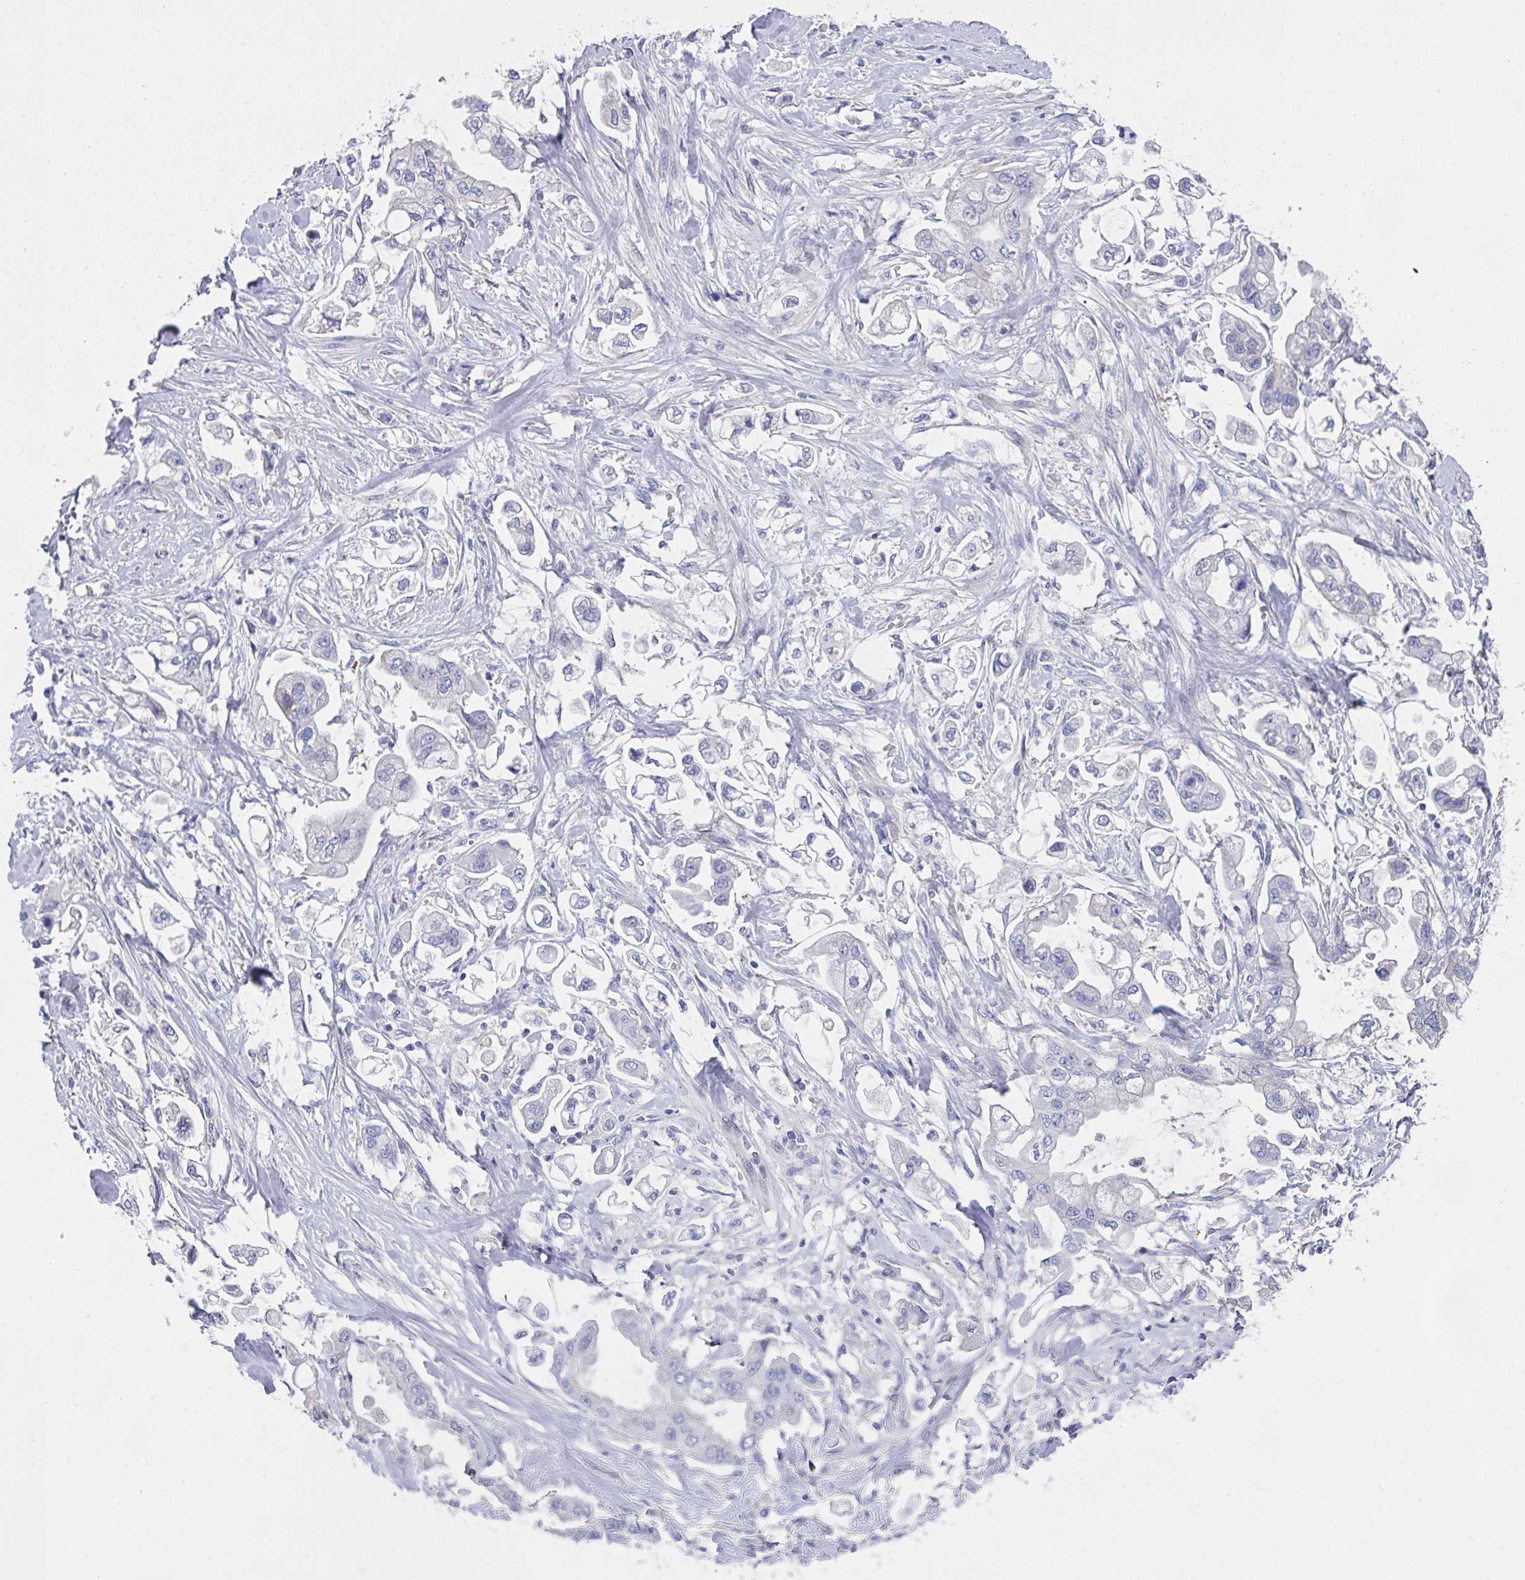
{"staining": {"intensity": "negative", "quantity": "none", "location": "none"}, "tissue": "stomach cancer", "cell_type": "Tumor cells", "image_type": "cancer", "snomed": [{"axis": "morphology", "description": "Adenocarcinoma, NOS"}, {"axis": "topography", "description": "Stomach"}], "caption": "Immunohistochemistry (IHC) of stomach cancer reveals no staining in tumor cells.", "gene": "FBXO47", "patient": {"sex": "male", "age": 62}}